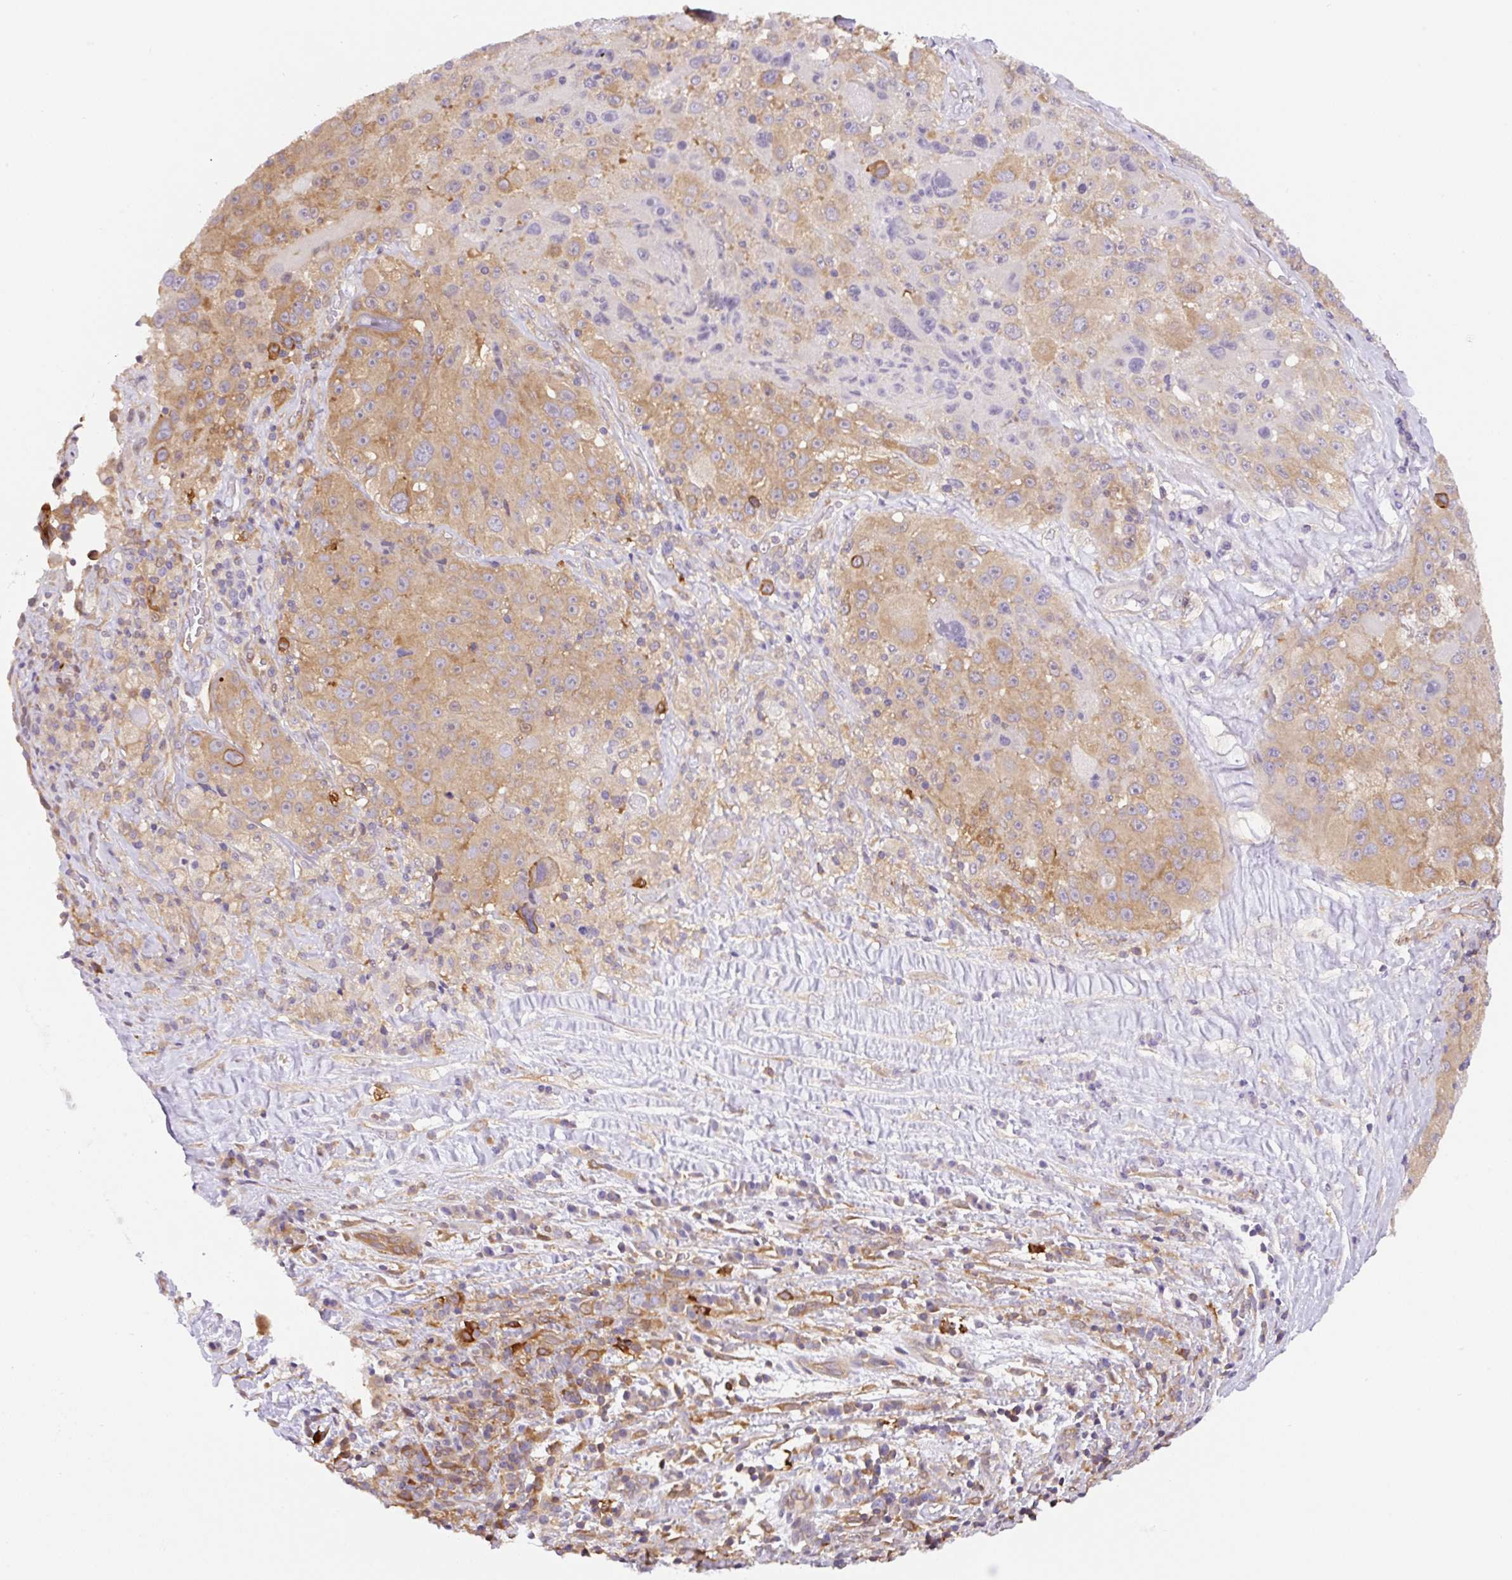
{"staining": {"intensity": "moderate", "quantity": ">75%", "location": "cytoplasmic/membranous"}, "tissue": "melanoma", "cell_type": "Tumor cells", "image_type": "cancer", "snomed": [{"axis": "morphology", "description": "Malignant melanoma, Metastatic site"}, {"axis": "topography", "description": "Lymph node"}], "caption": "Malignant melanoma (metastatic site) was stained to show a protein in brown. There is medium levels of moderate cytoplasmic/membranous staining in about >75% of tumor cells. Nuclei are stained in blue.", "gene": "CAMK2B", "patient": {"sex": "male", "age": 62}}